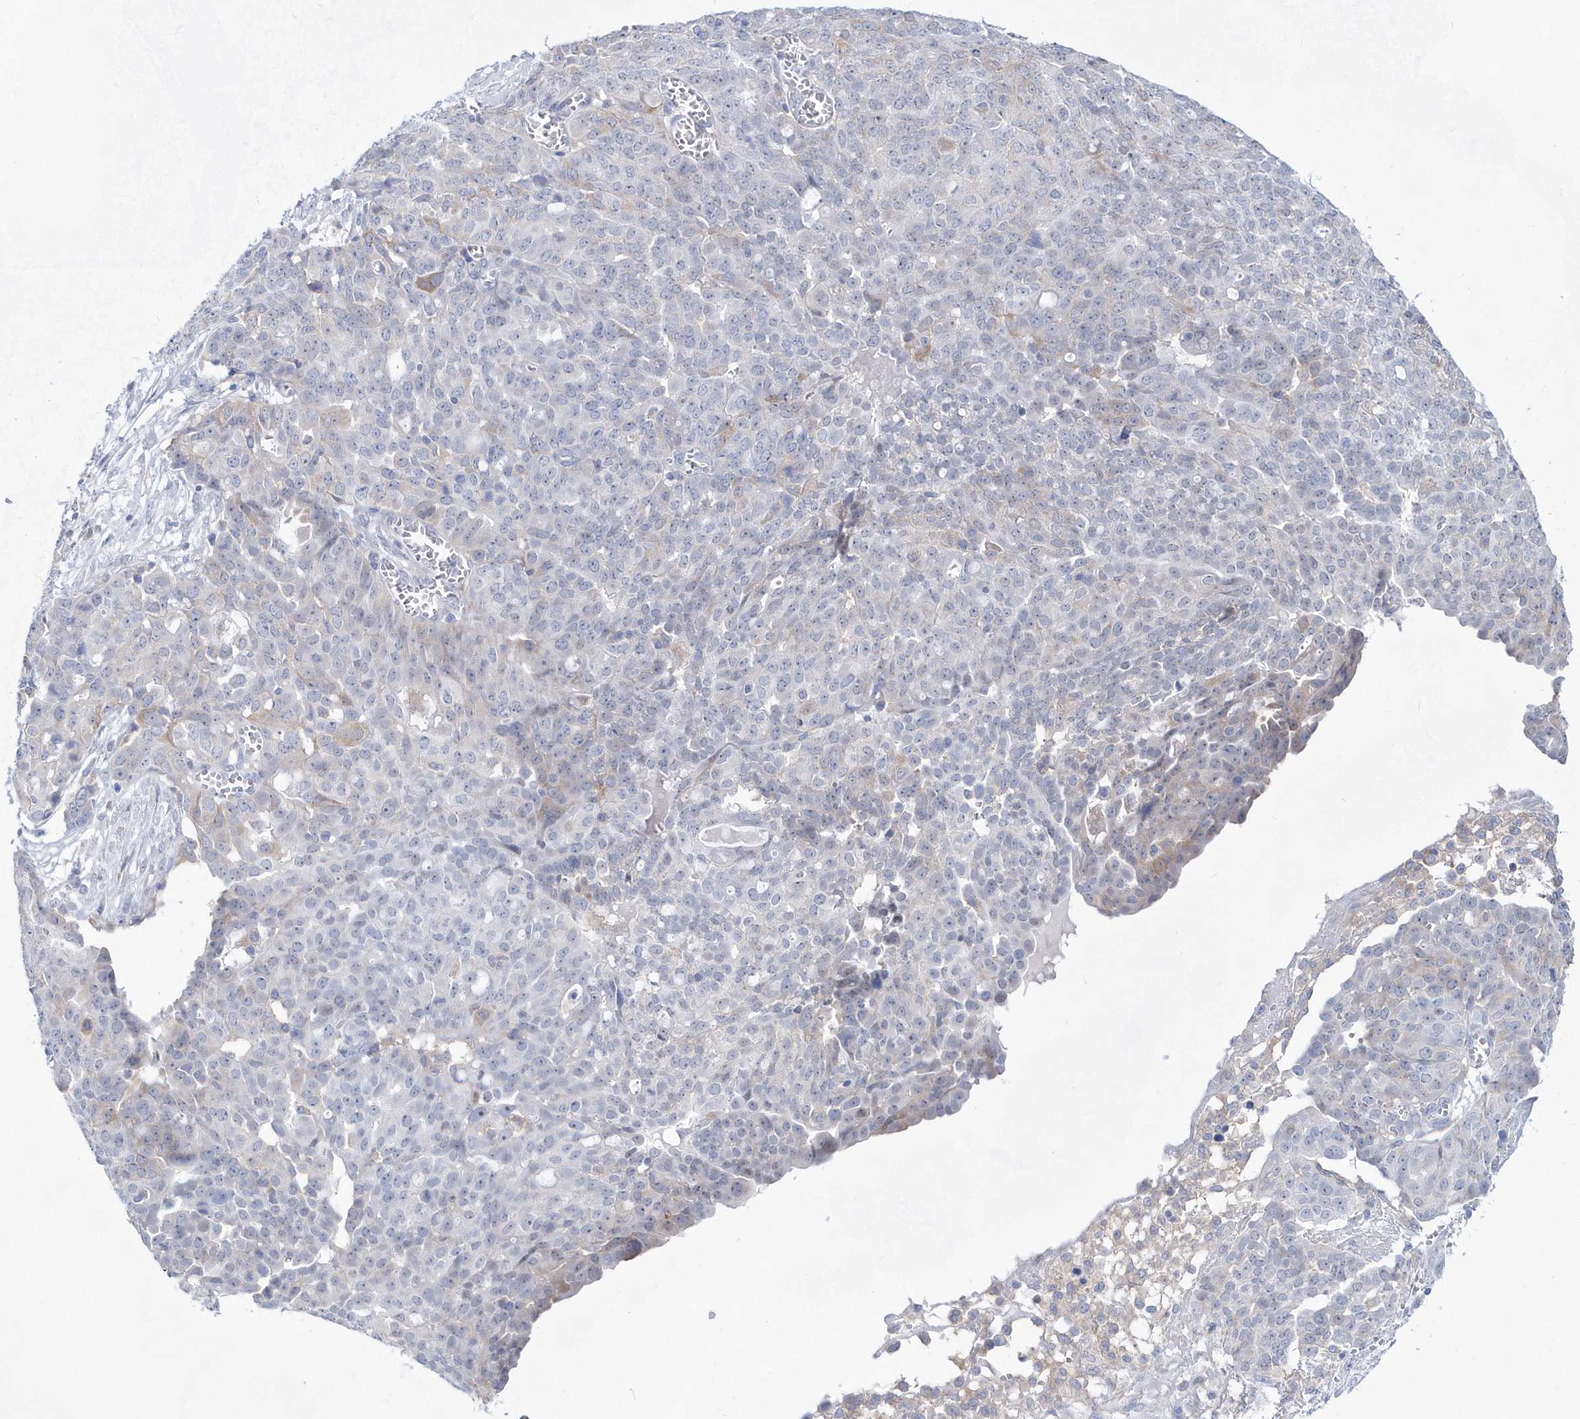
{"staining": {"intensity": "weak", "quantity": "<25%", "location": "cytoplasmic/membranous"}, "tissue": "ovarian cancer", "cell_type": "Tumor cells", "image_type": "cancer", "snomed": [{"axis": "morphology", "description": "Cystadenocarcinoma, serous, NOS"}, {"axis": "topography", "description": "Soft tissue"}, {"axis": "topography", "description": "Ovary"}], "caption": "DAB (3,3'-diaminobenzidine) immunohistochemical staining of ovarian serous cystadenocarcinoma reveals no significant expression in tumor cells.", "gene": "BDH2", "patient": {"sex": "female", "age": 57}}